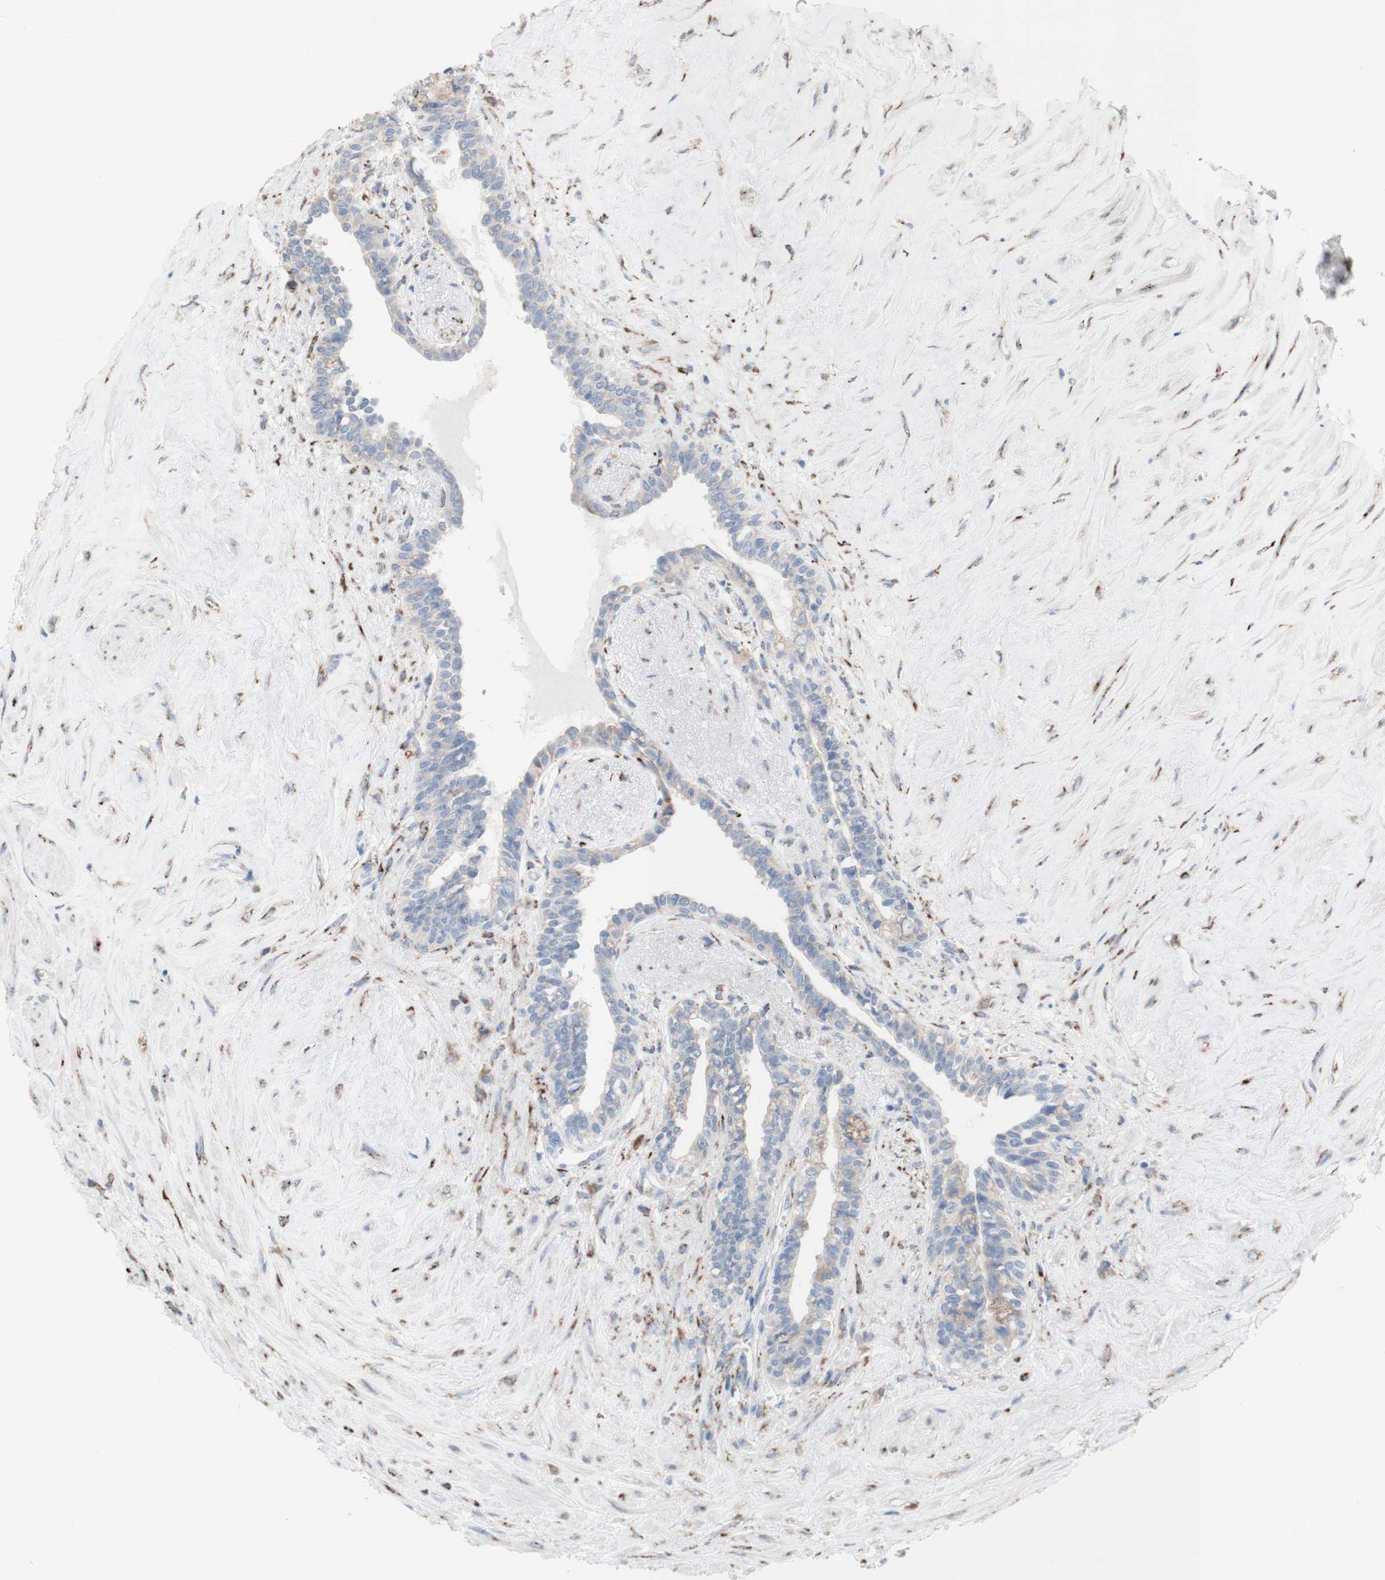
{"staining": {"intensity": "weak", "quantity": "25%-75%", "location": "cytoplasmic/membranous"}, "tissue": "seminal vesicle", "cell_type": "Glandular cells", "image_type": "normal", "snomed": [{"axis": "morphology", "description": "Normal tissue, NOS"}, {"axis": "topography", "description": "Seminal veicle"}], "caption": "This is a micrograph of IHC staining of unremarkable seminal vesicle, which shows weak positivity in the cytoplasmic/membranous of glandular cells.", "gene": "AGPAT5", "patient": {"sex": "male", "age": 63}}